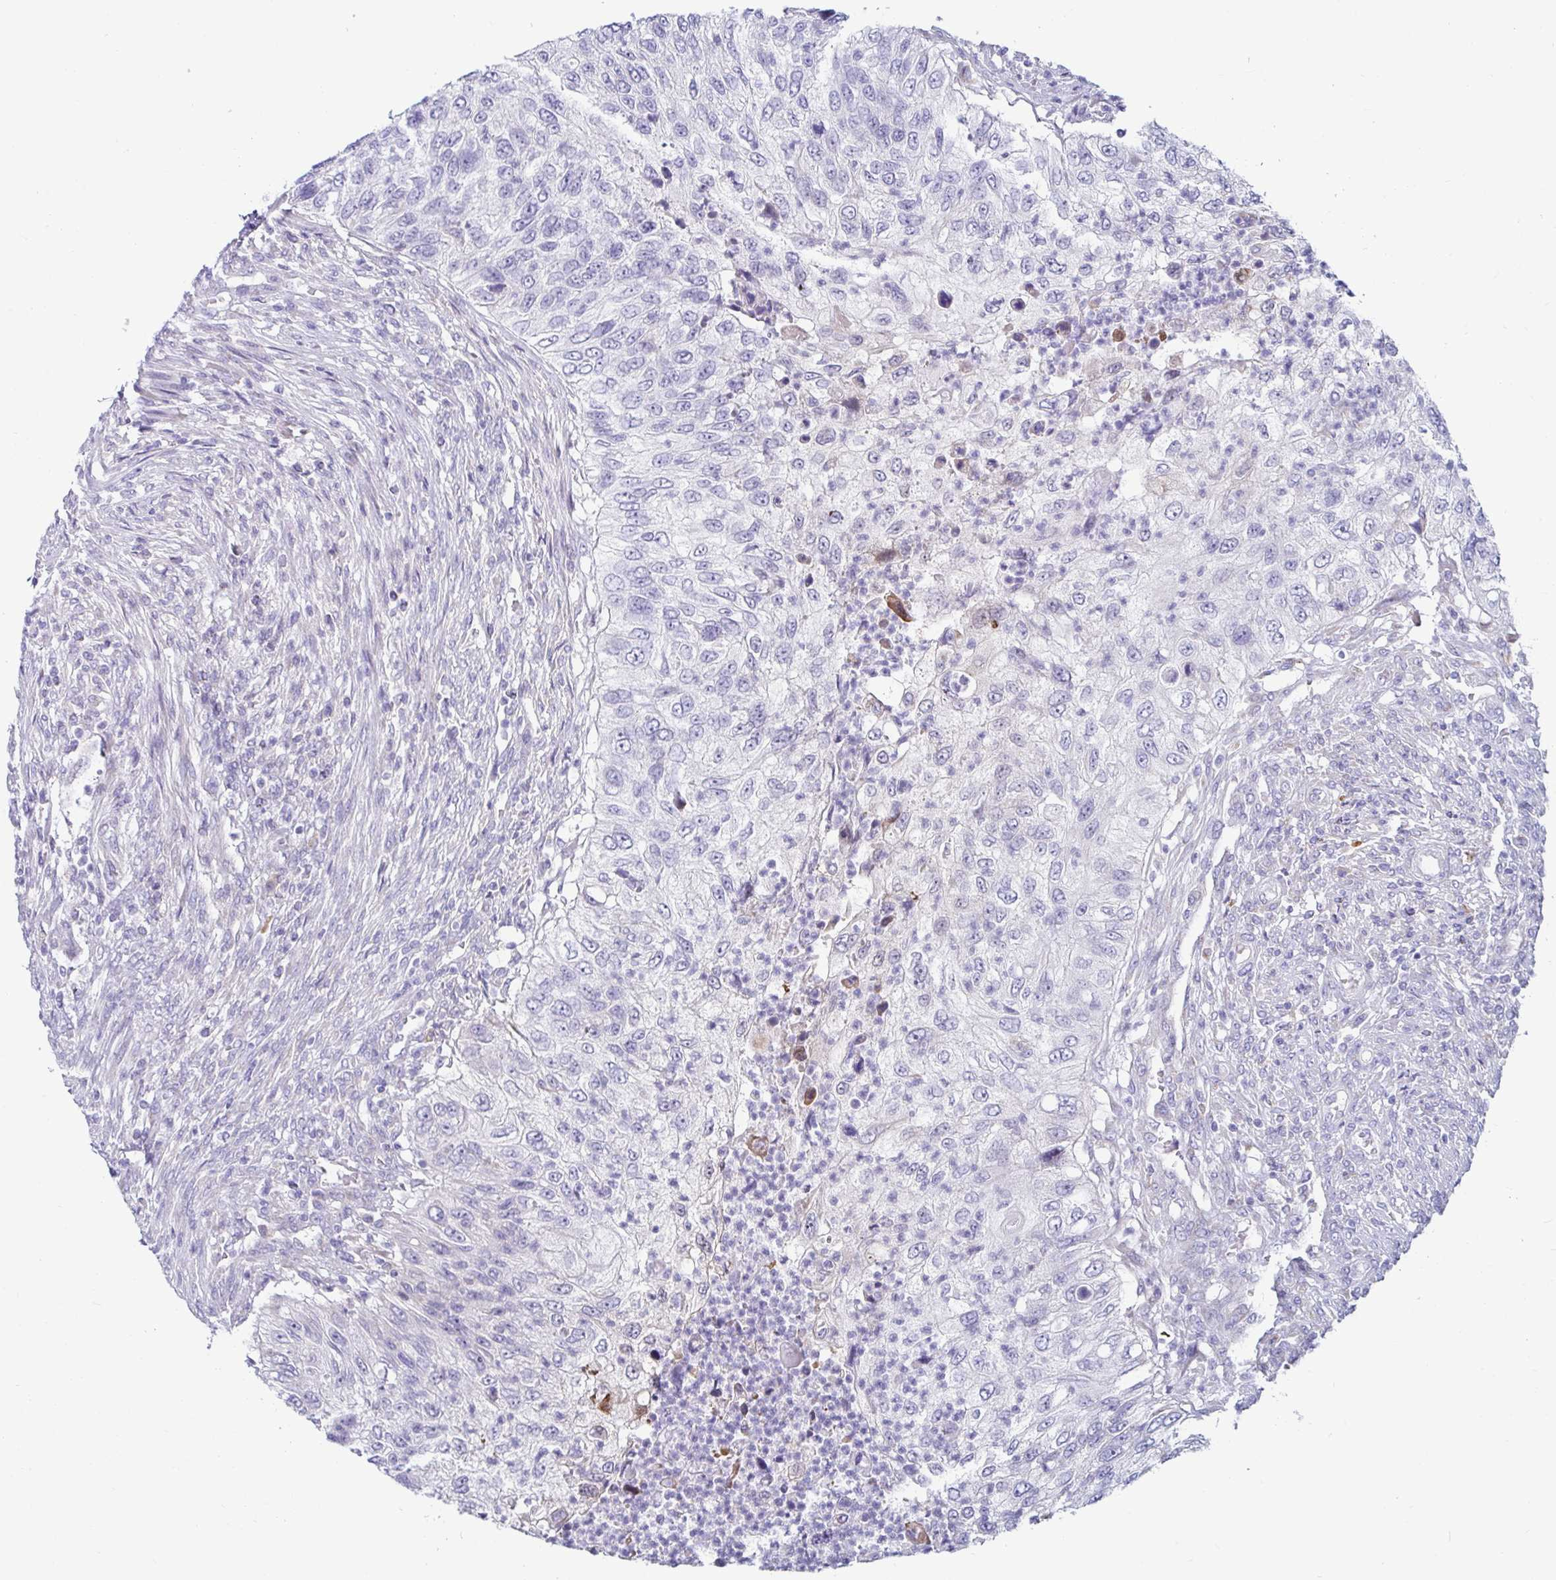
{"staining": {"intensity": "negative", "quantity": "none", "location": "none"}, "tissue": "urothelial cancer", "cell_type": "Tumor cells", "image_type": "cancer", "snomed": [{"axis": "morphology", "description": "Urothelial carcinoma, High grade"}, {"axis": "topography", "description": "Urinary bladder"}], "caption": "DAB immunohistochemical staining of urothelial cancer demonstrates no significant positivity in tumor cells.", "gene": "TFPI2", "patient": {"sex": "female", "age": 60}}